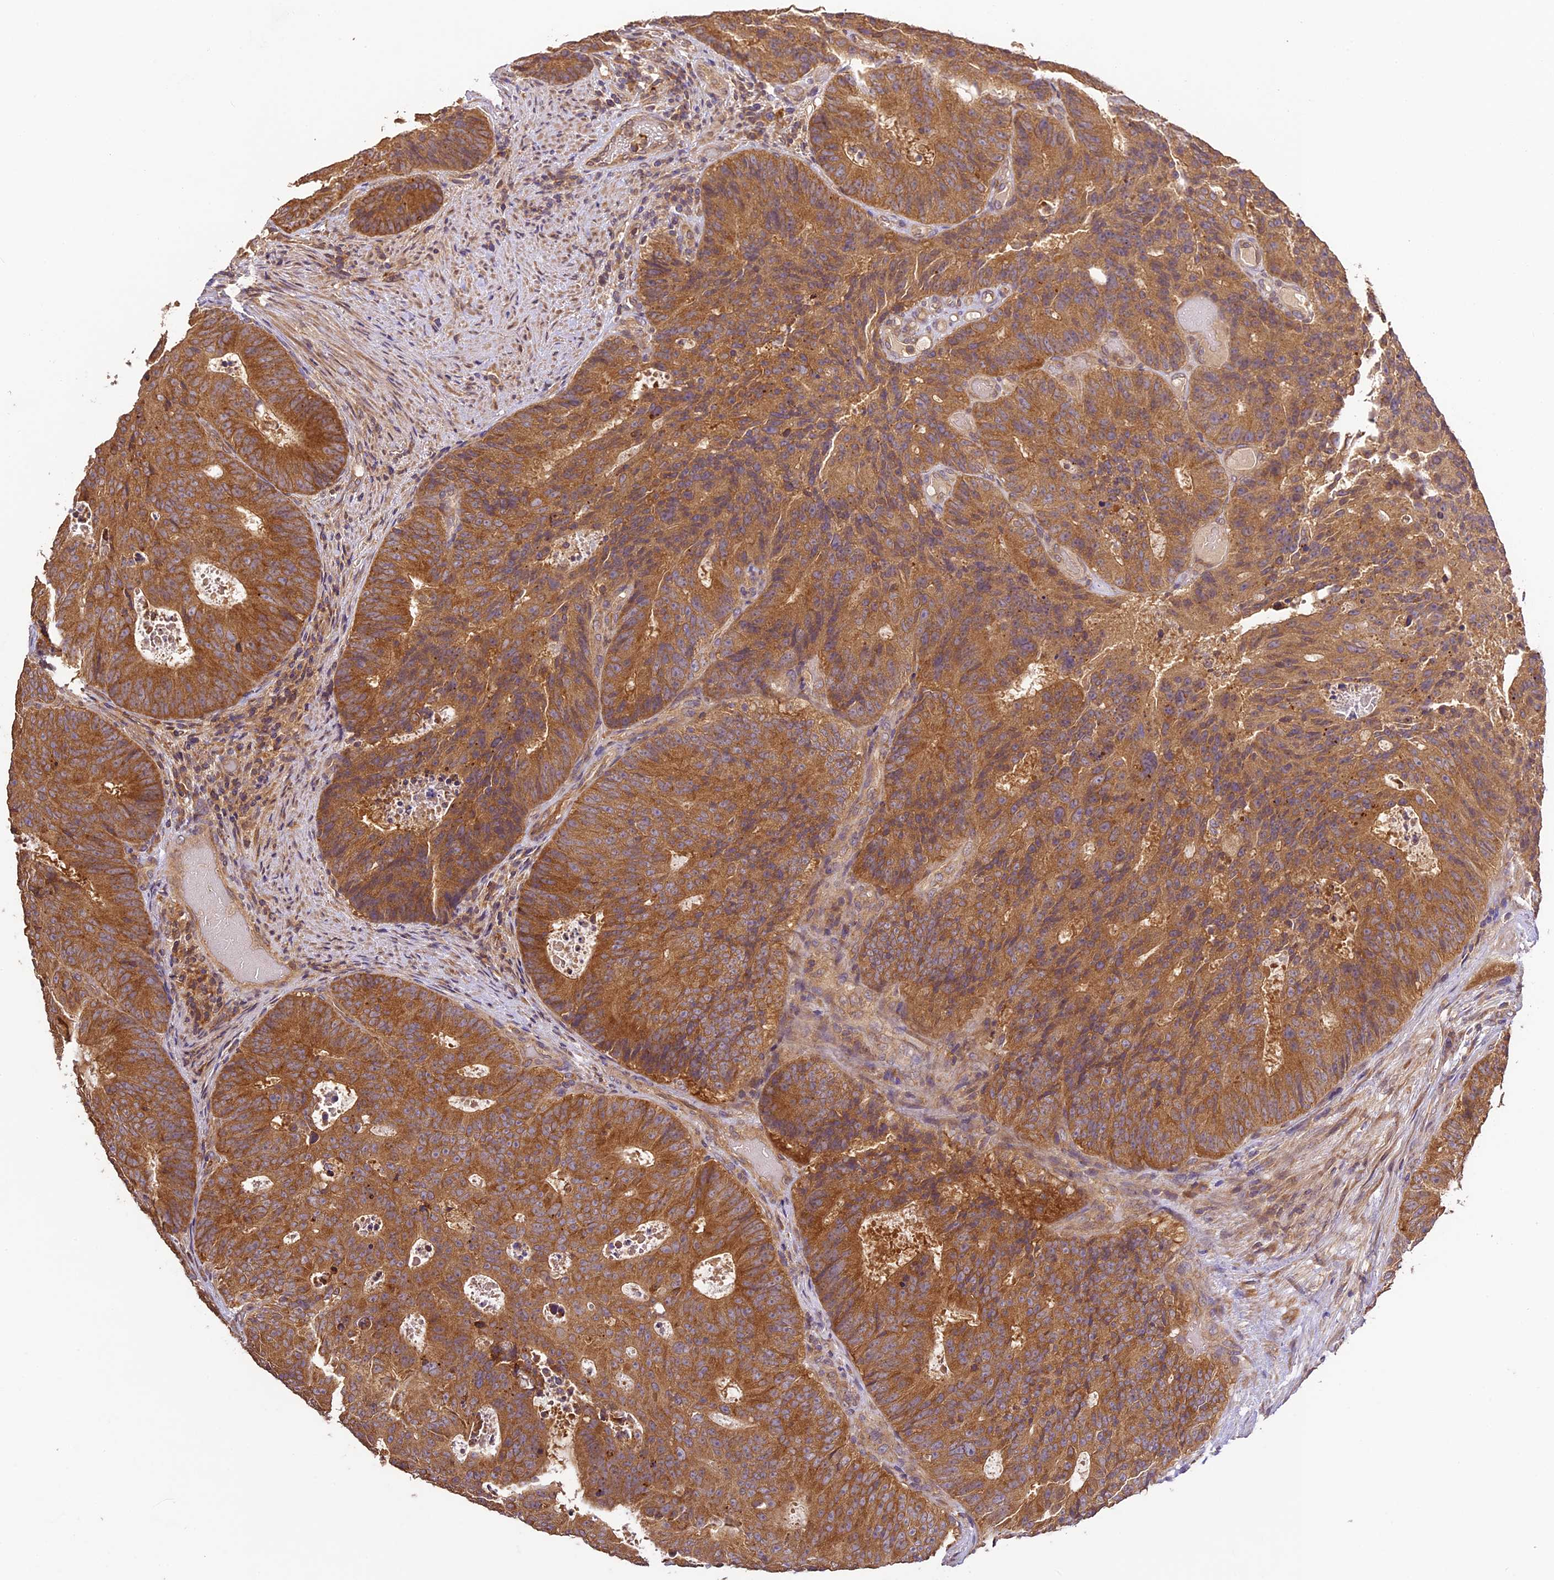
{"staining": {"intensity": "moderate", "quantity": ">75%", "location": "cytoplasmic/membranous"}, "tissue": "colorectal cancer", "cell_type": "Tumor cells", "image_type": "cancer", "snomed": [{"axis": "morphology", "description": "Adenocarcinoma, NOS"}, {"axis": "topography", "description": "Colon"}], "caption": "Colorectal cancer tissue reveals moderate cytoplasmic/membranous expression in approximately >75% of tumor cells", "gene": "BRAP", "patient": {"sex": "male", "age": 87}}